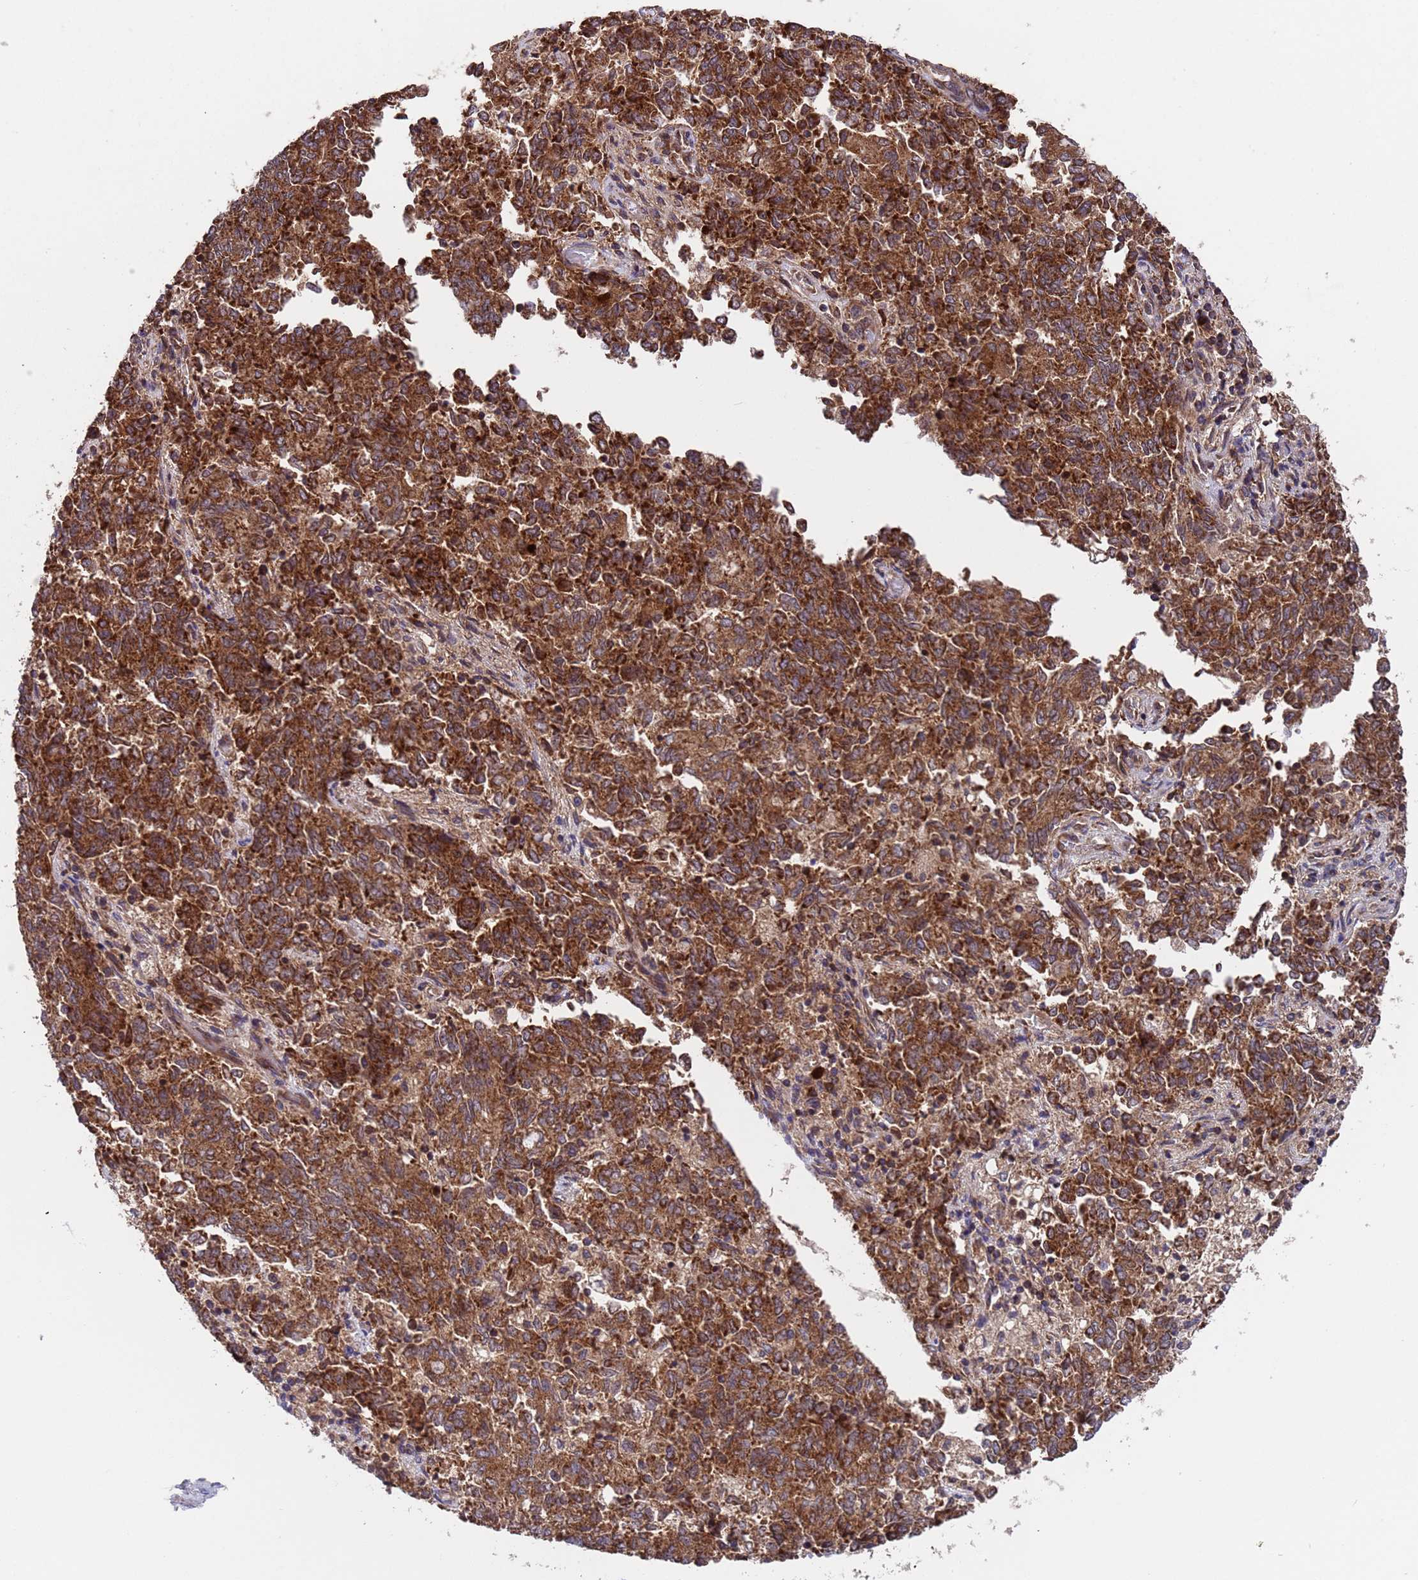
{"staining": {"intensity": "strong", "quantity": ">75%", "location": "cytoplasmic/membranous"}, "tissue": "endometrial cancer", "cell_type": "Tumor cells", "image_type": "cancer", "snomed": [{"axis": "morphology", "description": "Adenocarcinoma, NOS"}, {"axis": "topography", "description": "Endometrium"}], "caption": "Endometrial cancer stained with DAB (3,3'-diaminobenzidine) immunohistochemistry (IHC) demonstrates high levels of strong cytoplasmic/membranous positivity in about >75% of tumor cells.", "gene": "TSR3", "patient": {"sex": "female", "age": 80}}